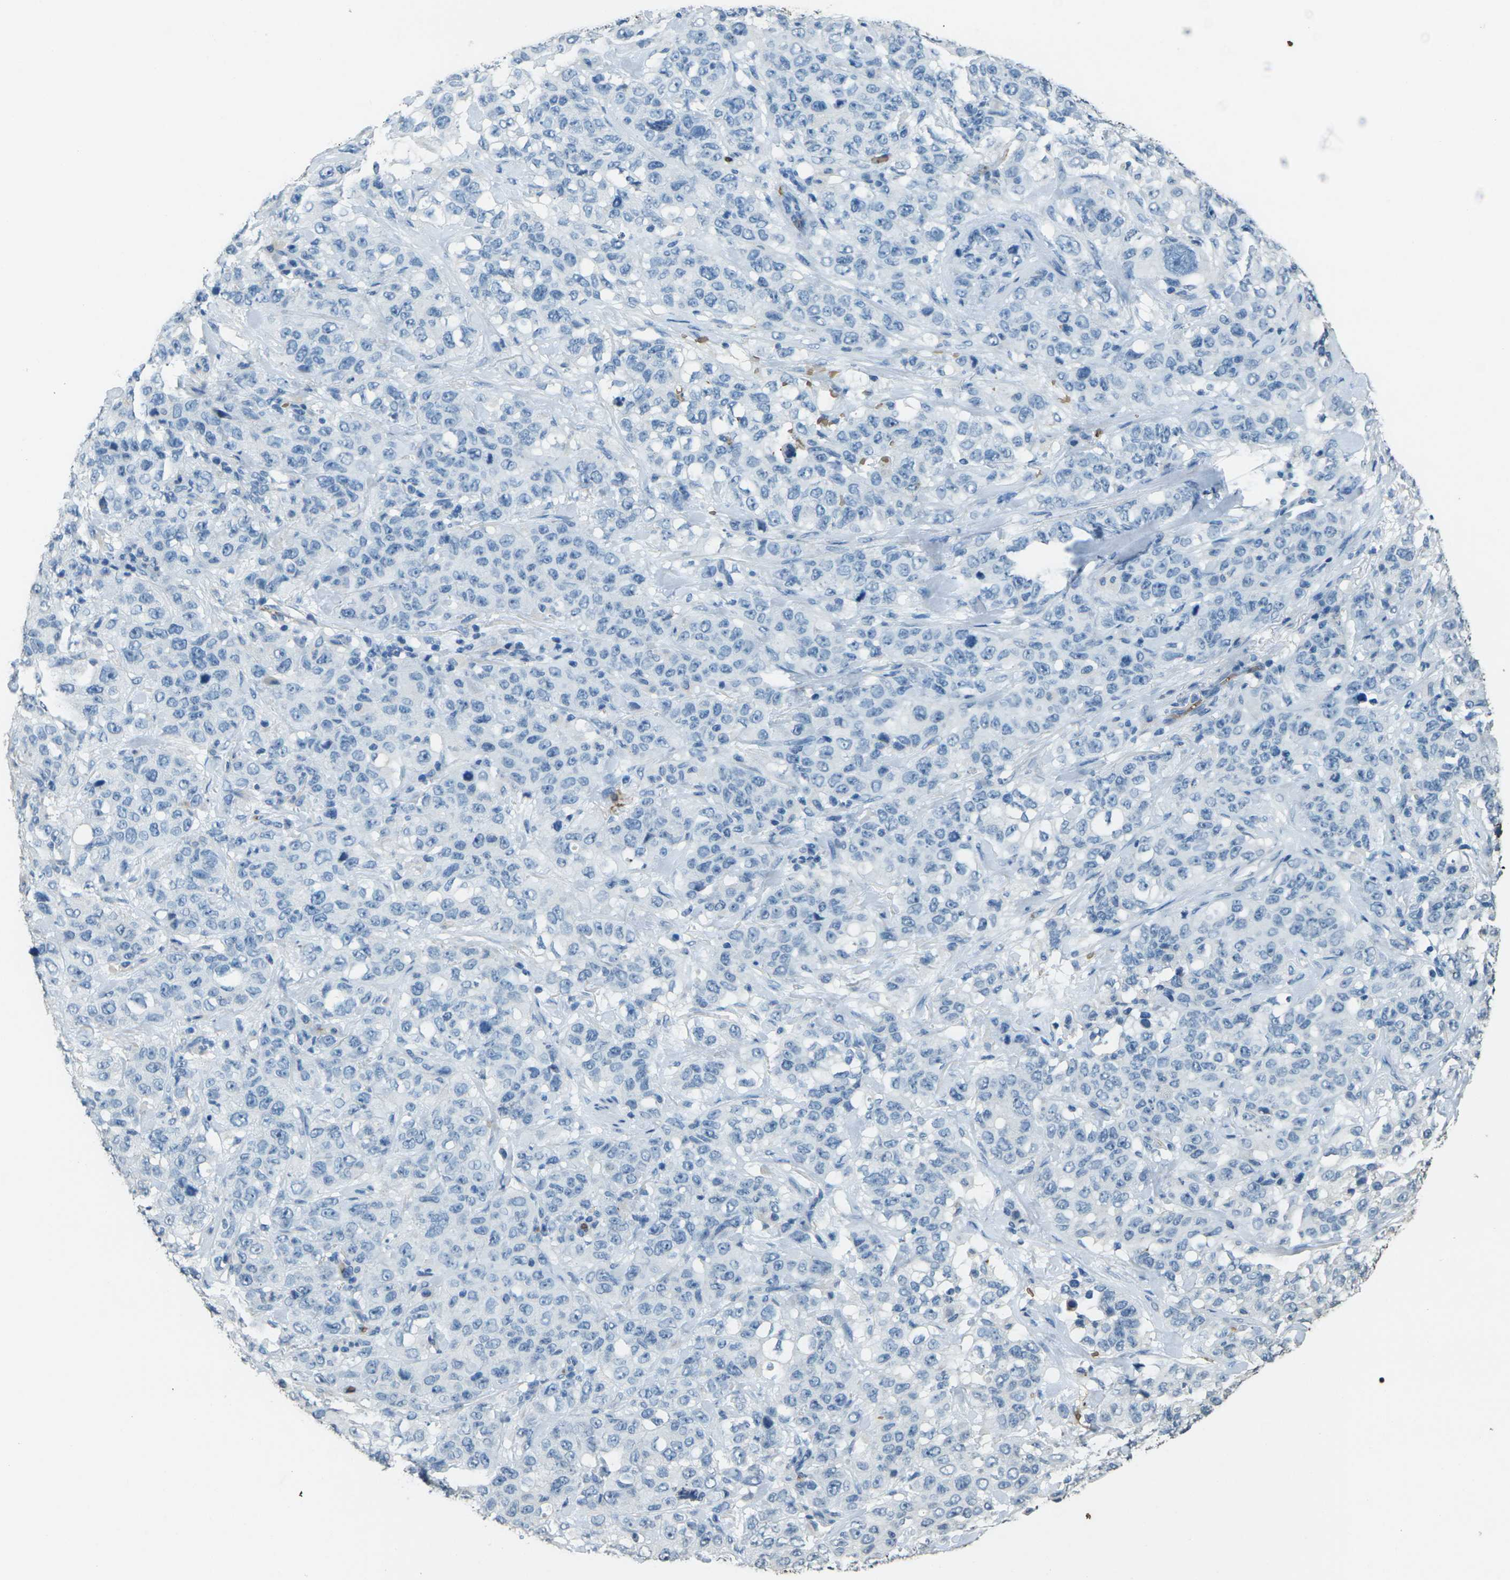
{"staining": {"intensity": "negative", "quantity": "none", "location": "none"}, "tissue": "stomach cancer", "cell_type": "Tumor cells", "image_type": "cancer", "snomed": [{"axis": "morphology", "description": "Adenocarcinoma, NOS"}, {"axis": "topography", "description": "Stomach"}], "caption": "Tumor cells show no significant expression in adenocarcinoma (stomach).", "gene": "HBB", "patient": {"sex": "male", "age": 48}}